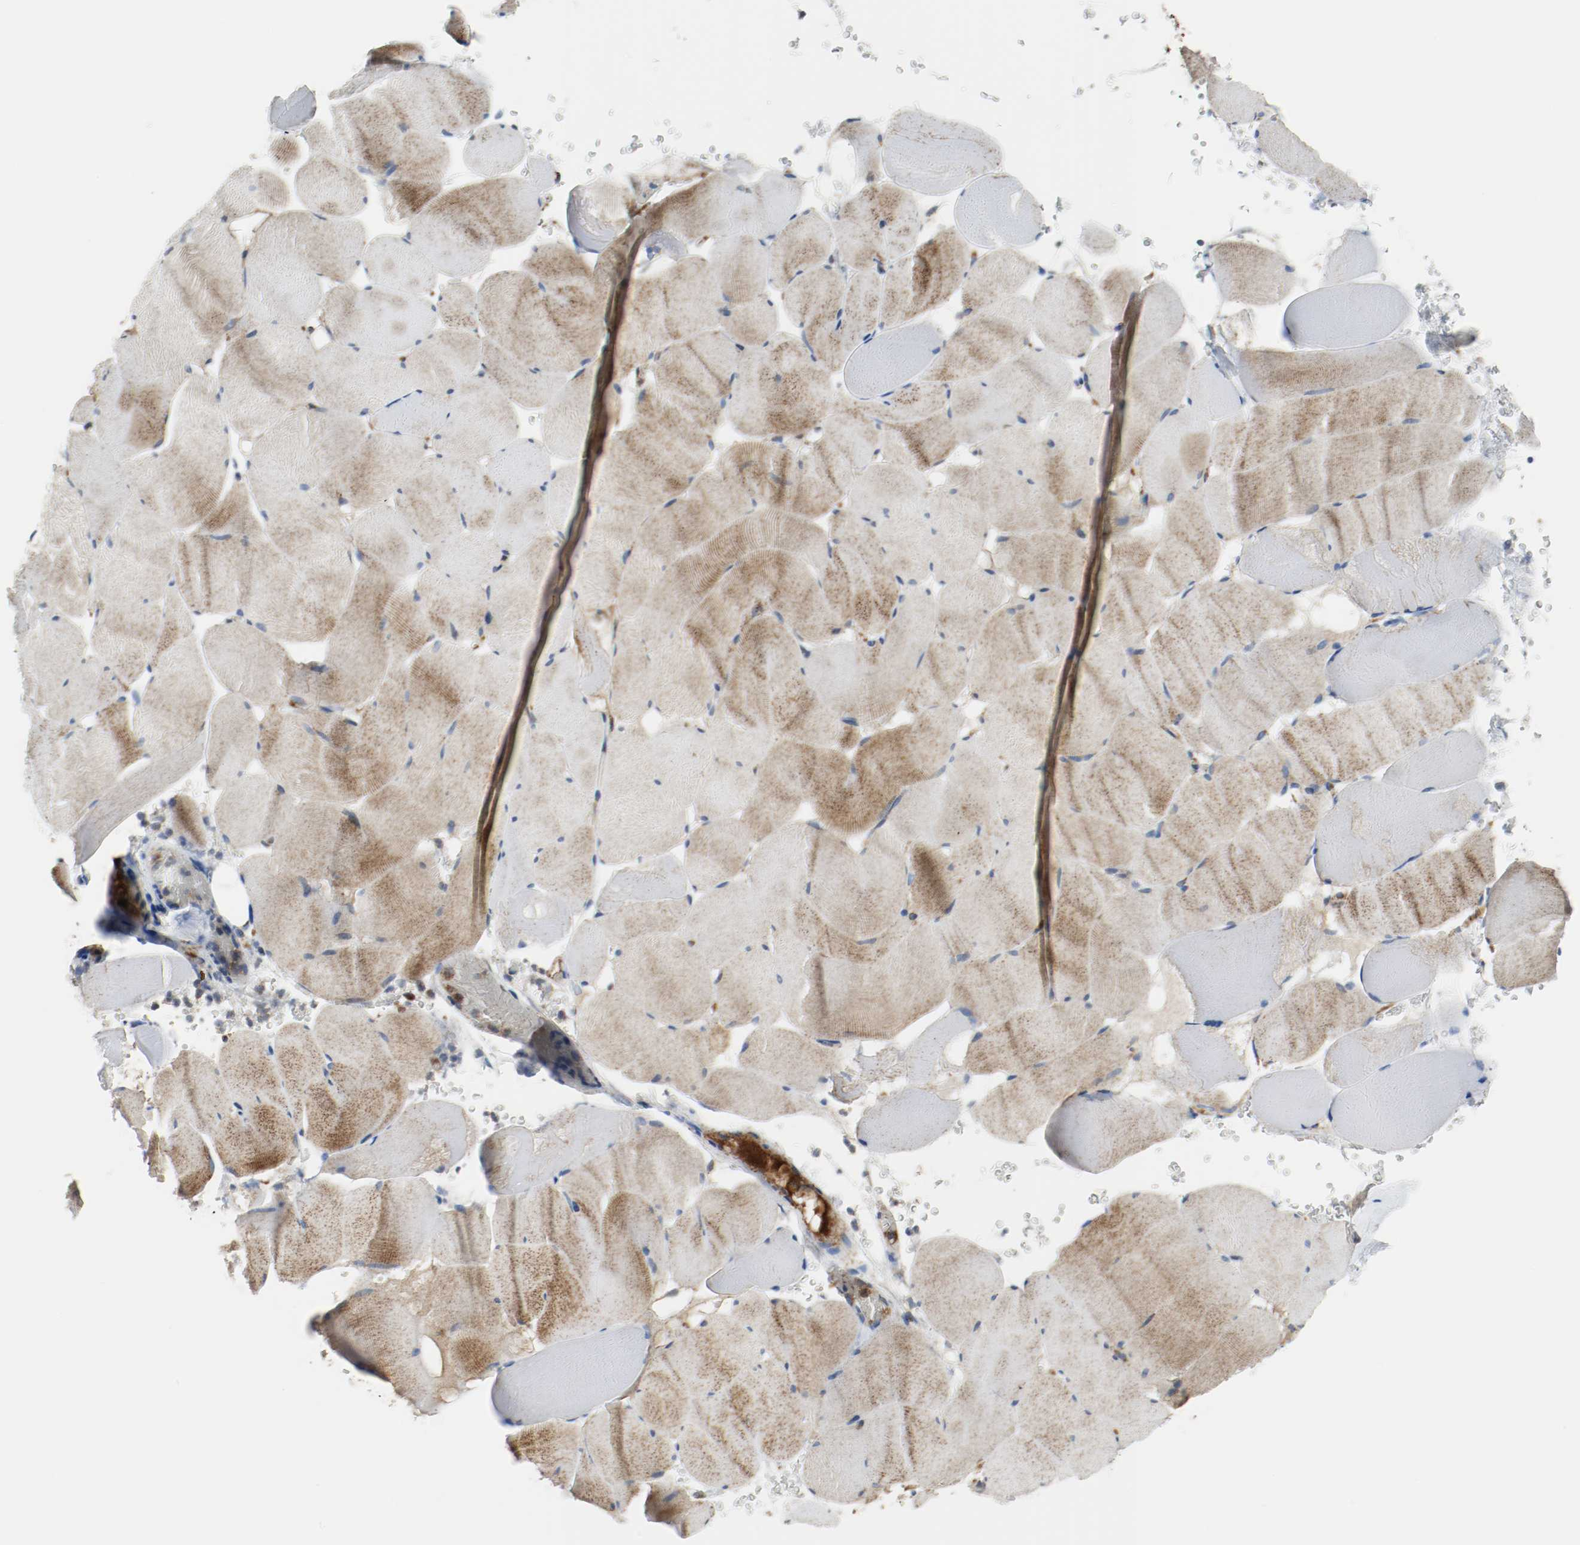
{"staining": {"intensity": "moderate", "quantity": ">75%", "location": "cytoplasmic/membranous"}, "tissue": "skeletal muscle", "cell_type": "Myocytes", "image_type": "normal", "snomed": [{"axis": "morphology", "description": "Normal tissue, NOS"}, {"axis": "topography", "description": "Skeletal muscle"}], "caption": "The micrograph demonstrates a brown stain indicating the presence of a protein in the cytoplasmic/membranous of myocytes in skeletal muscle.", "gene": "TXNRD1", "patient": {"sex": "male", "age": 62}}